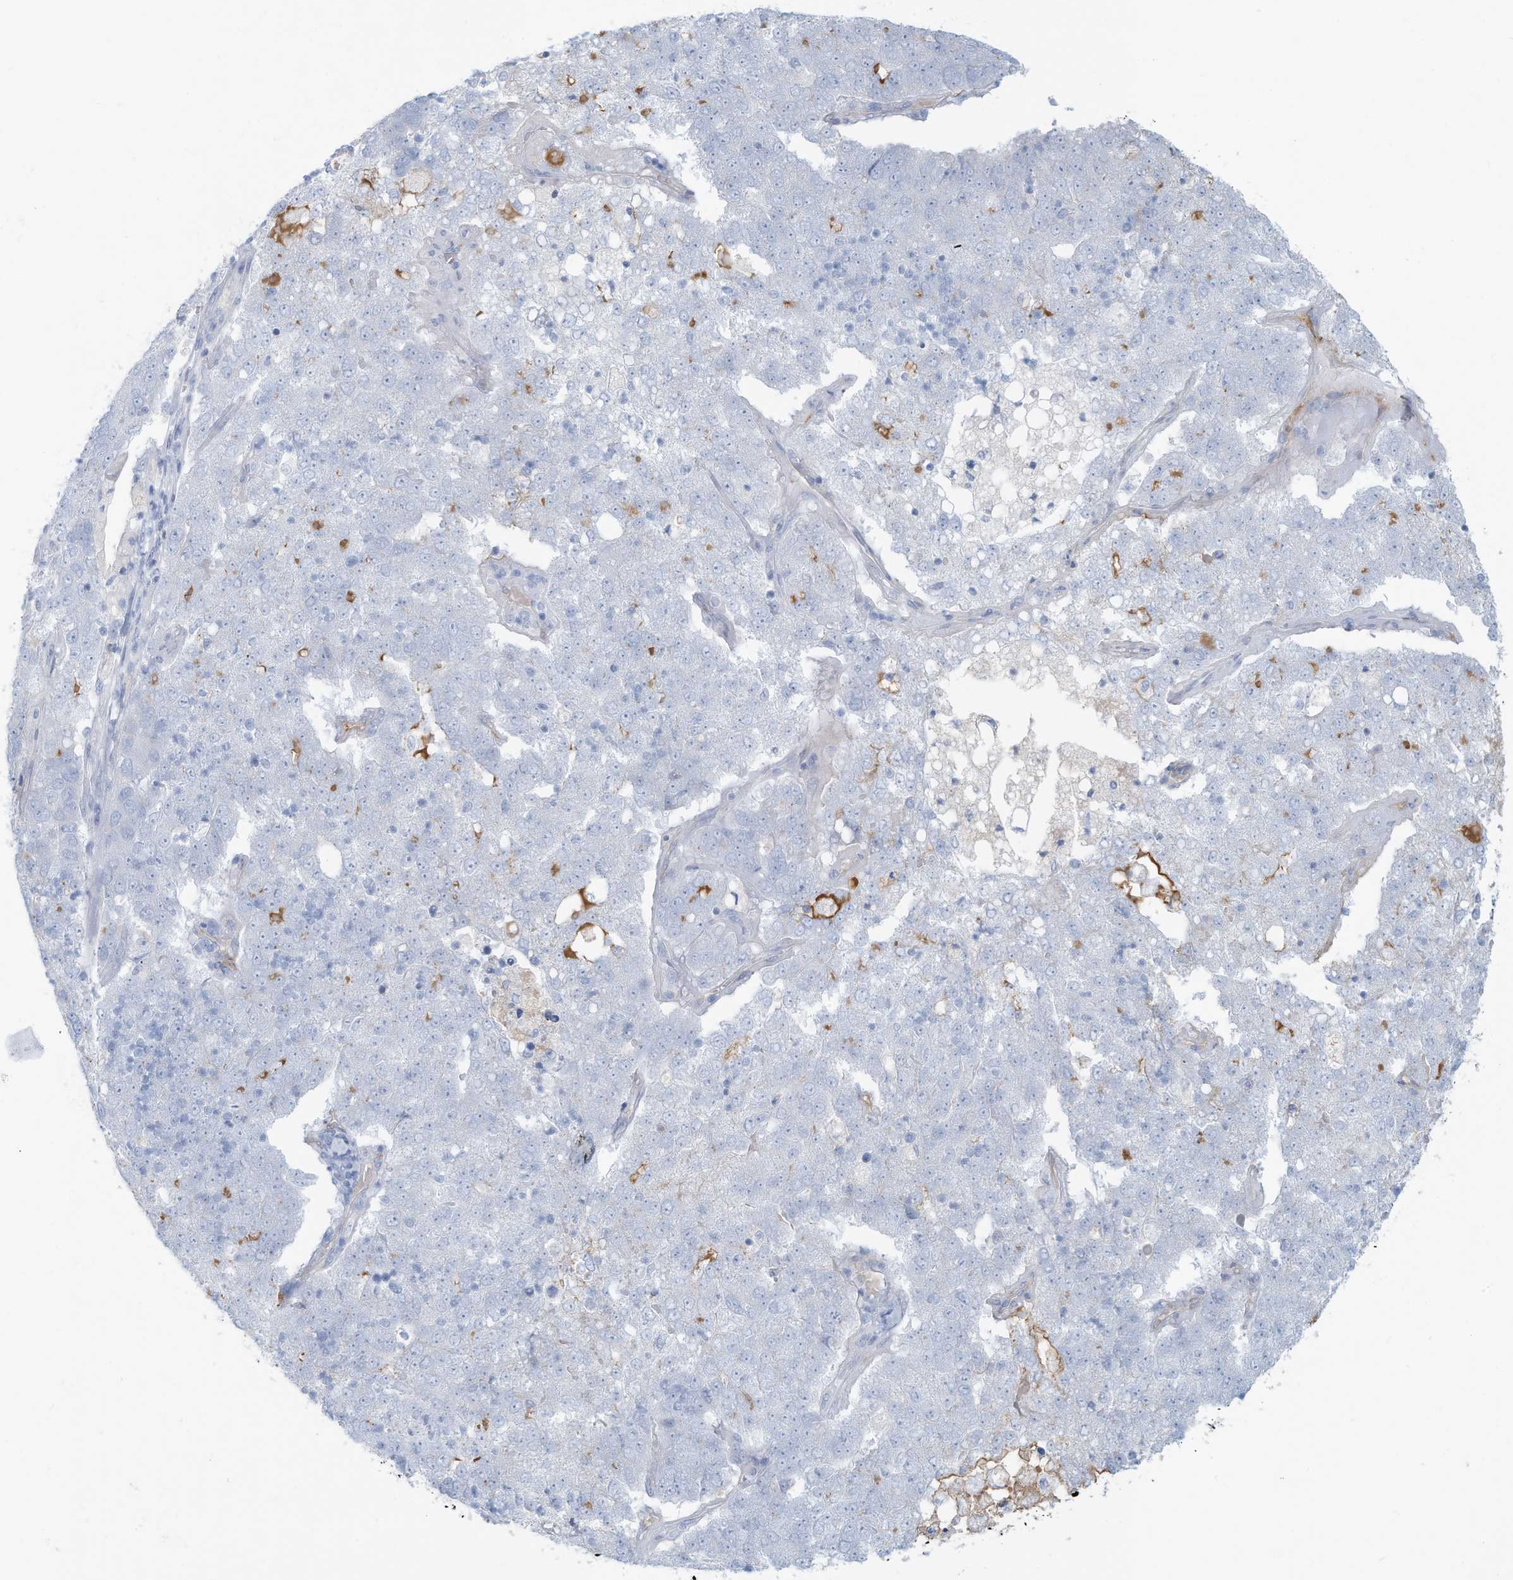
{"staining": {"intensity": "negative", "quantity": "none", "location": "none"}, "tissue": "pancreatic cancer", "cell_type": "Tumor cells", "image_type": "cancer", "snomed": [{"axis": "morphology", "description": "Adenocarcinoma, NOS"}, {"axis": "topography", "description": "Pancreas"}], "caption": "This is a image of IHC staining of adenocarcinoma (pancreatic), which shows no positivity in tumor cells.", "gene": "ERI2", "patient": {"sex": "female", "age": 61}}